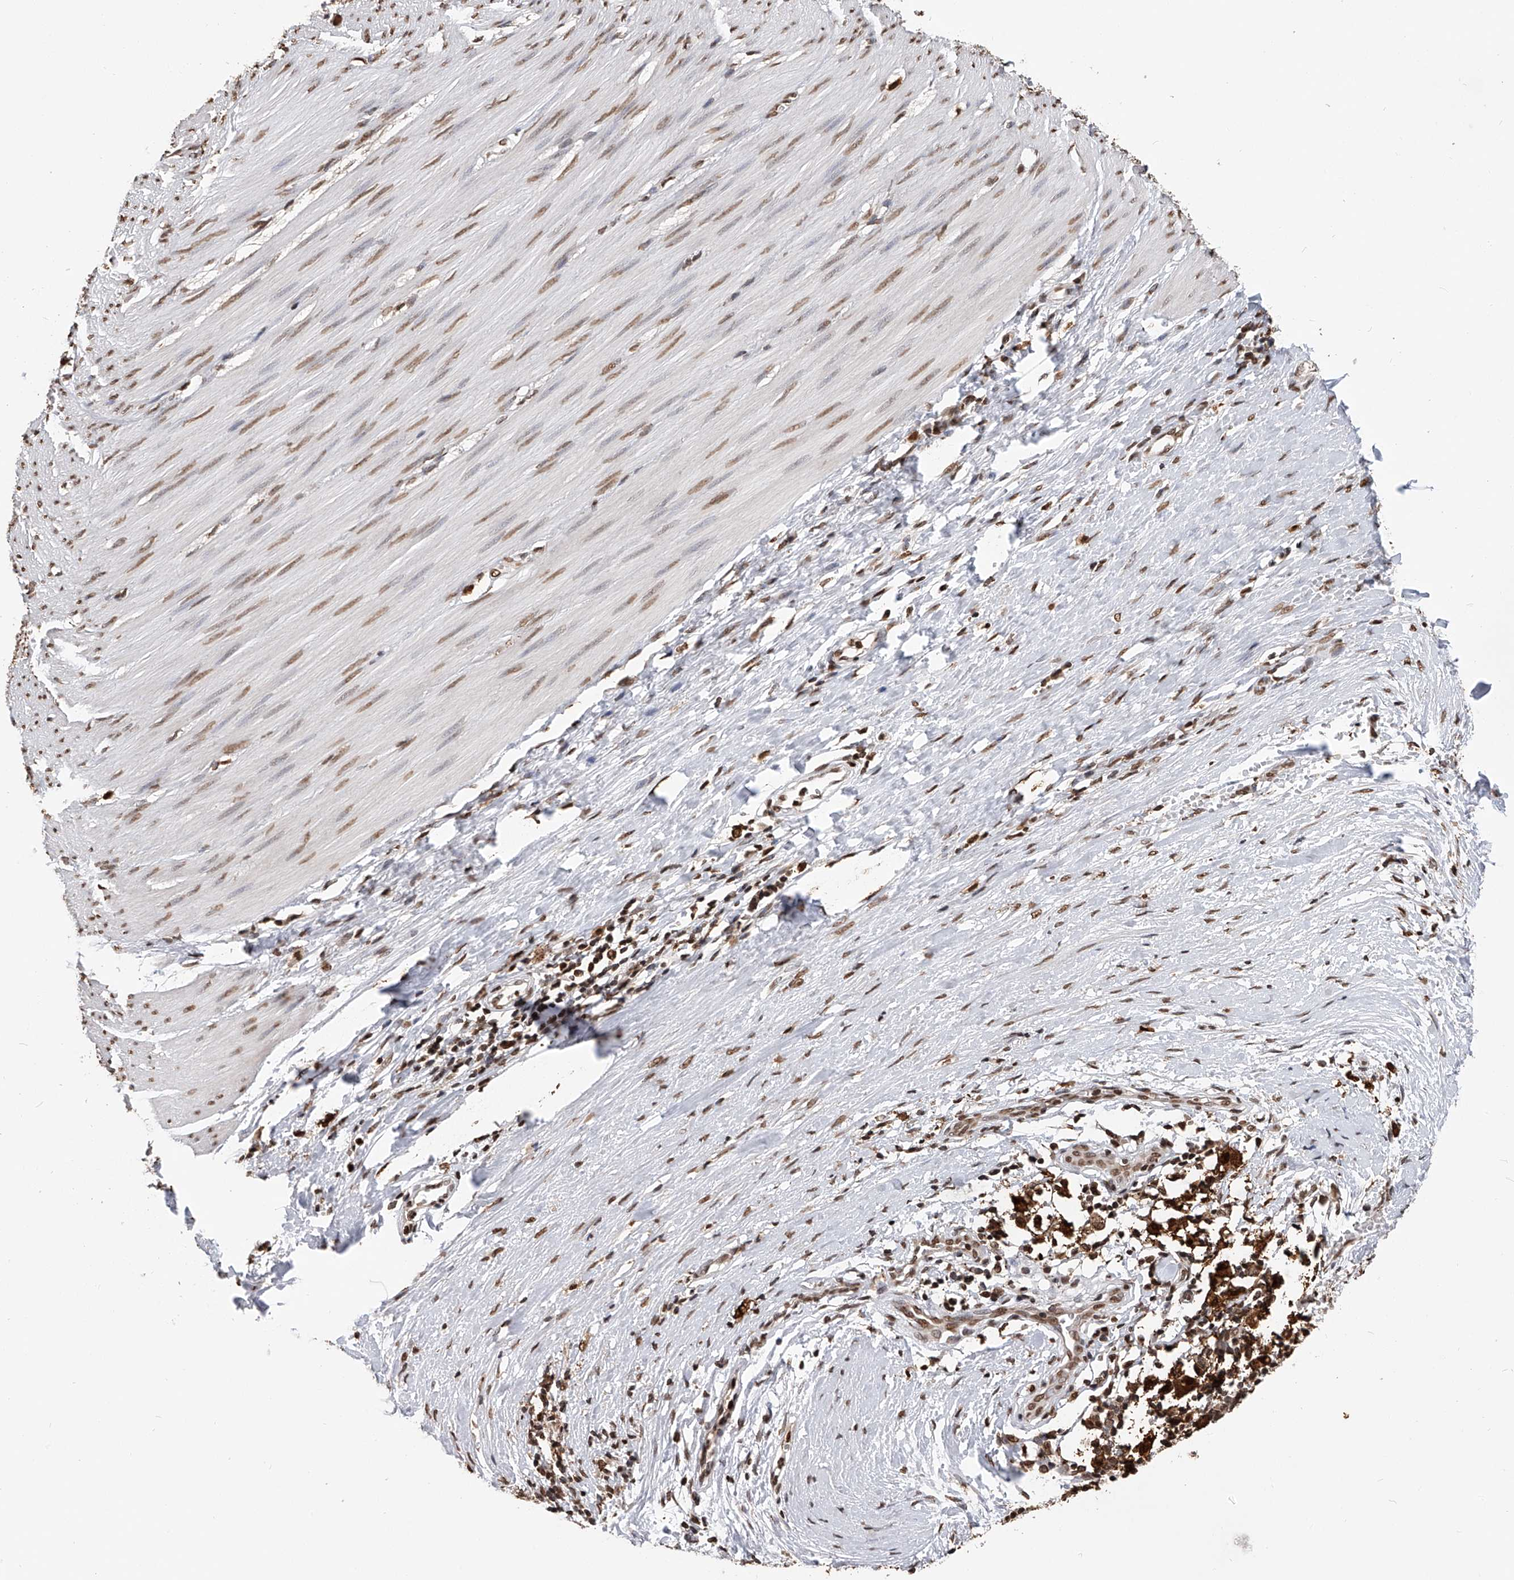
{"staining": {"intensity": "moderate", "quantity": "25%-75%", "location": "nuclear"}, "tissue": "smooth muscle", "cell_type": "Smooth muscle cells", "image_type": "normal", "snomed": [{"axis": "morphology", "description": "Normal tissue, NOS"}, {"axis": "morphology", "description": "Adenocarcinoma, NOS"}, {"axis": "topography", "description": "Colon"}, {"axis": "topography", "description": "Peripheral nerve tissue"}], "caption": "Immunohistochemistry (IHC) of unremarkable smooth muscle shows medium levels of moderate nuclear staining in approximately 25%-75% of smooth muscle cells.", "gene": "CFAP410", "patient": {"sex": "male", "age": 14}}